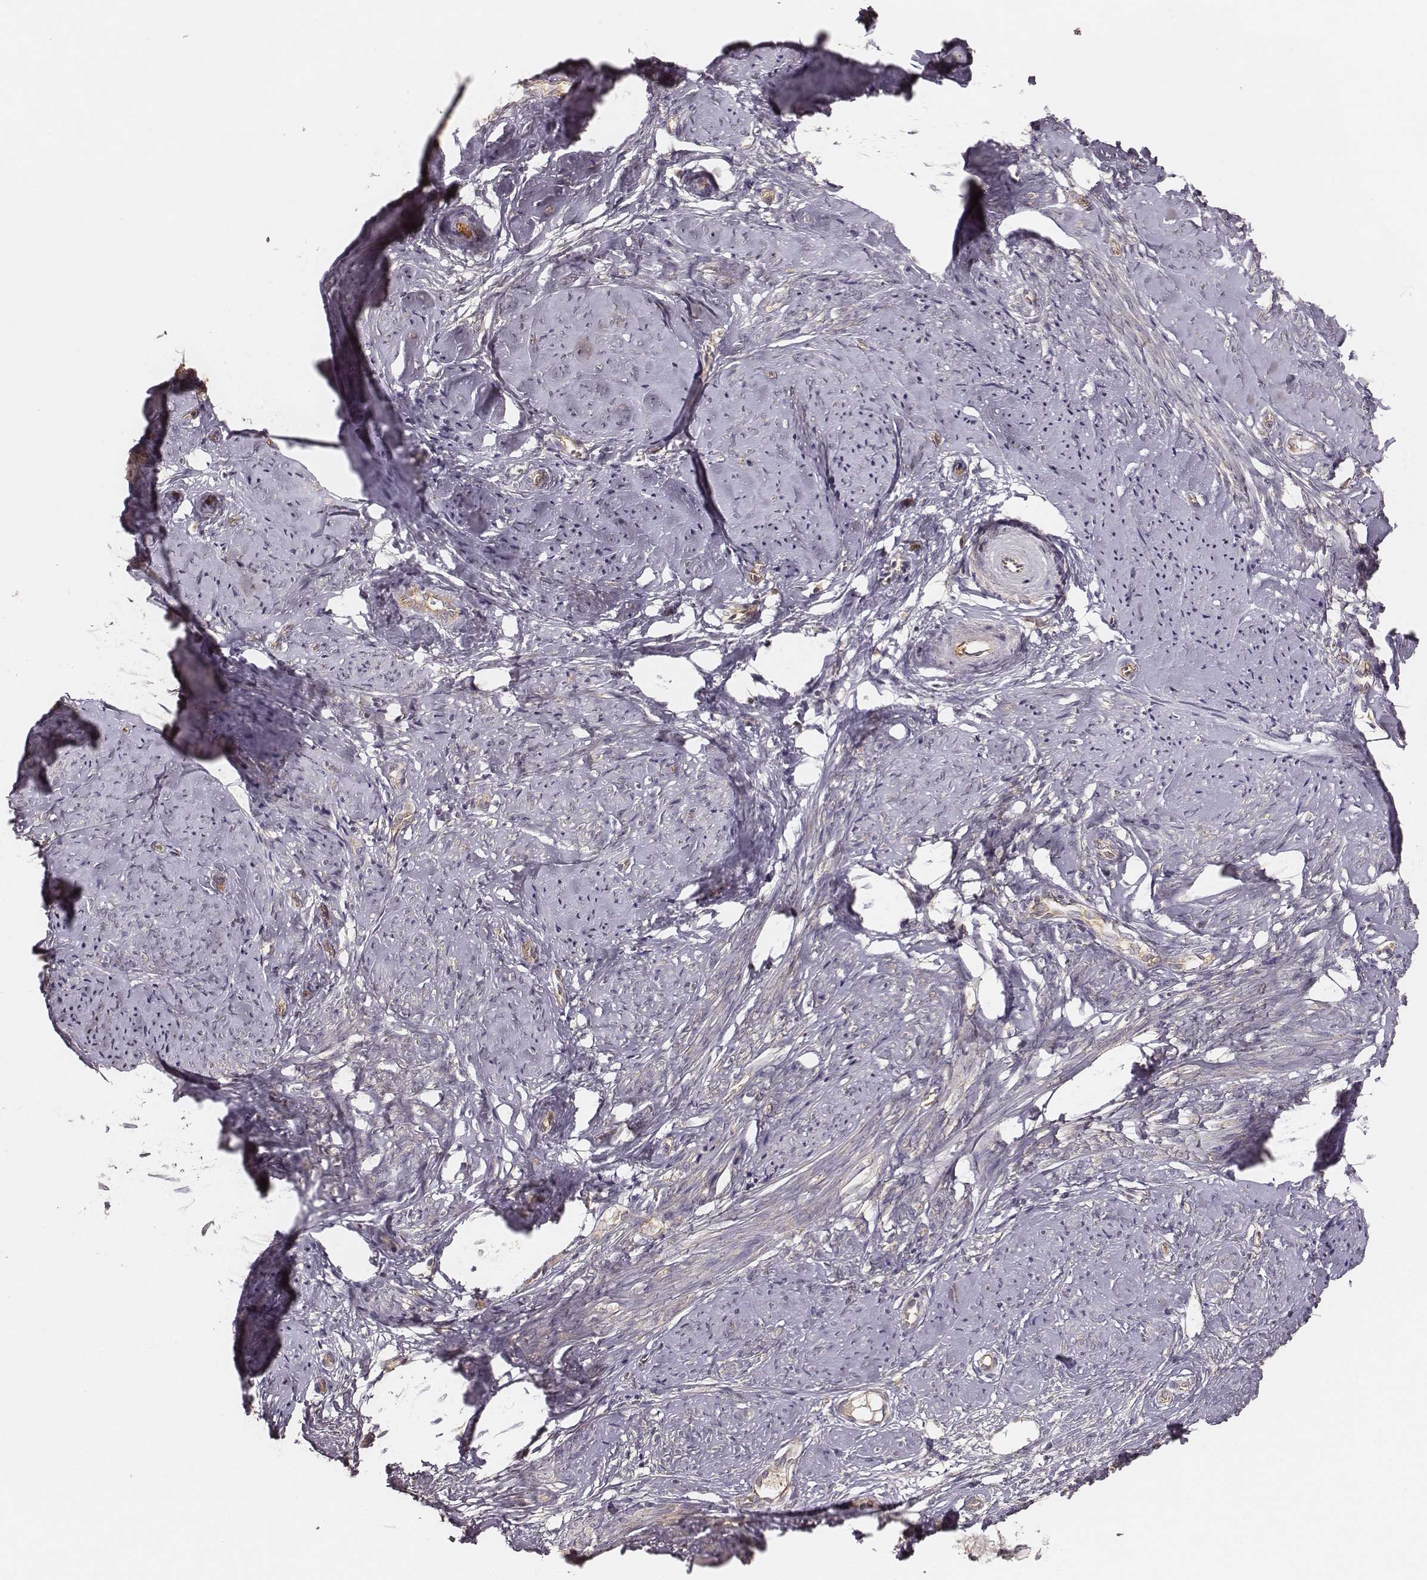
{"staining": {"intensity": "negative", "quantity": "none", "location": "none"}, "tissue": "smooth muscle", "cell_type": "Smooth muscle cells", "image_type": "normal", "snomed": [{"axis": "morphology", "description": "Normal tissue, NOS"}, {"axis": "topography", "description": "Smooth muscle"}], "caption": "The histopathology image exhibits no staining of smooth muscle cells in normal smooth muscle. (DAB immunohistochemistry with hematoxylin counter stain).", "gene": "CARS1", "patient": {"sex": "female", "age": 48}}